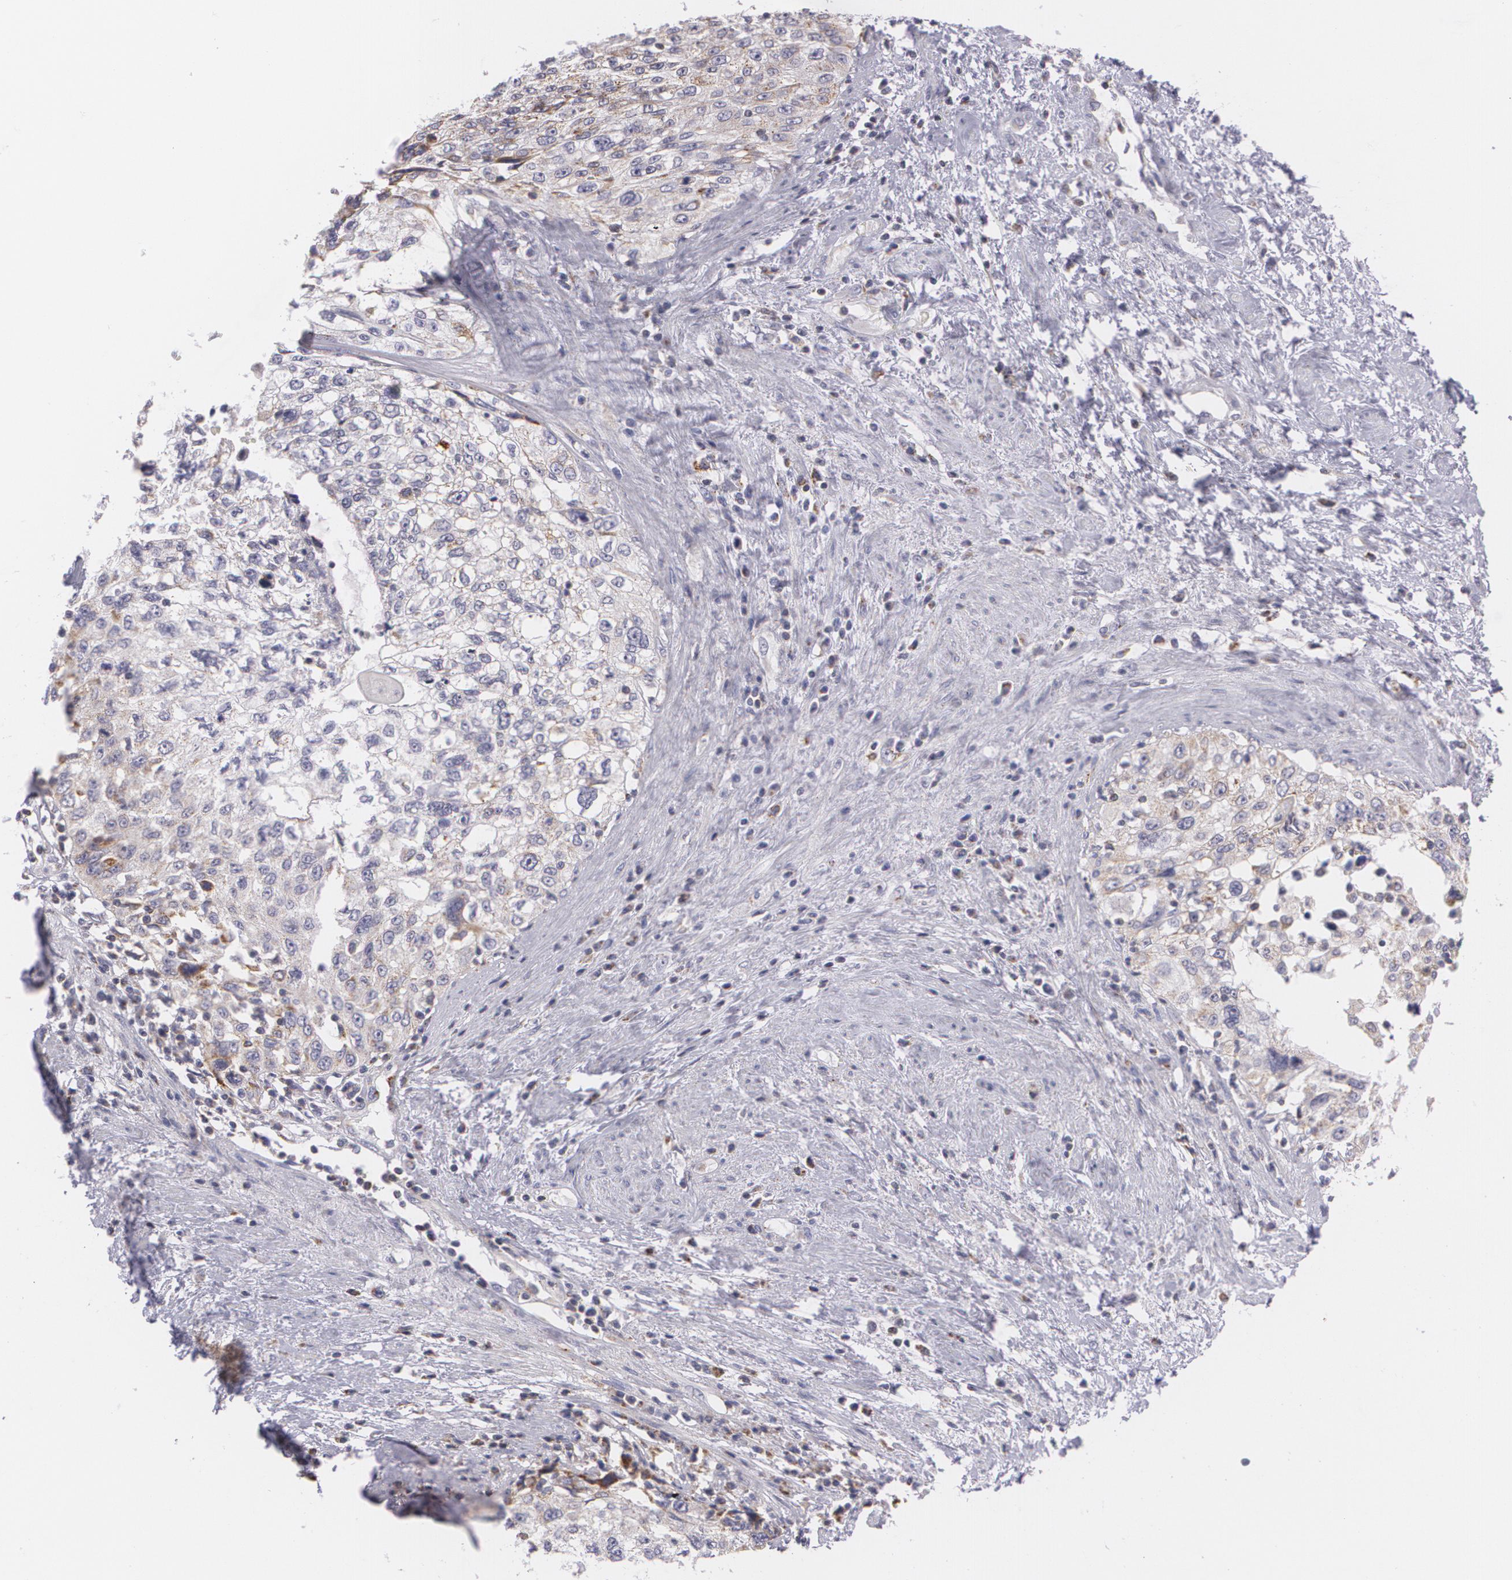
{"staining": {"intensity": "negative", "quantity": "none", "location": "none"}, "tissue": "cervical cancer", "cell_type": "Tumor cells", "image_type": "cancer", "snomed": [{"axis": "morphology", "description": "Squamous cell carcinoma, NOS"}, {"axis": "topography", "description": "Cervix"}], "caption": "Immunohistochemical staining of cervical cancer reveals no significant positivity in tumor cells.", "gene": "CILK1", "patient": {"sex": "female", "age": 57}}